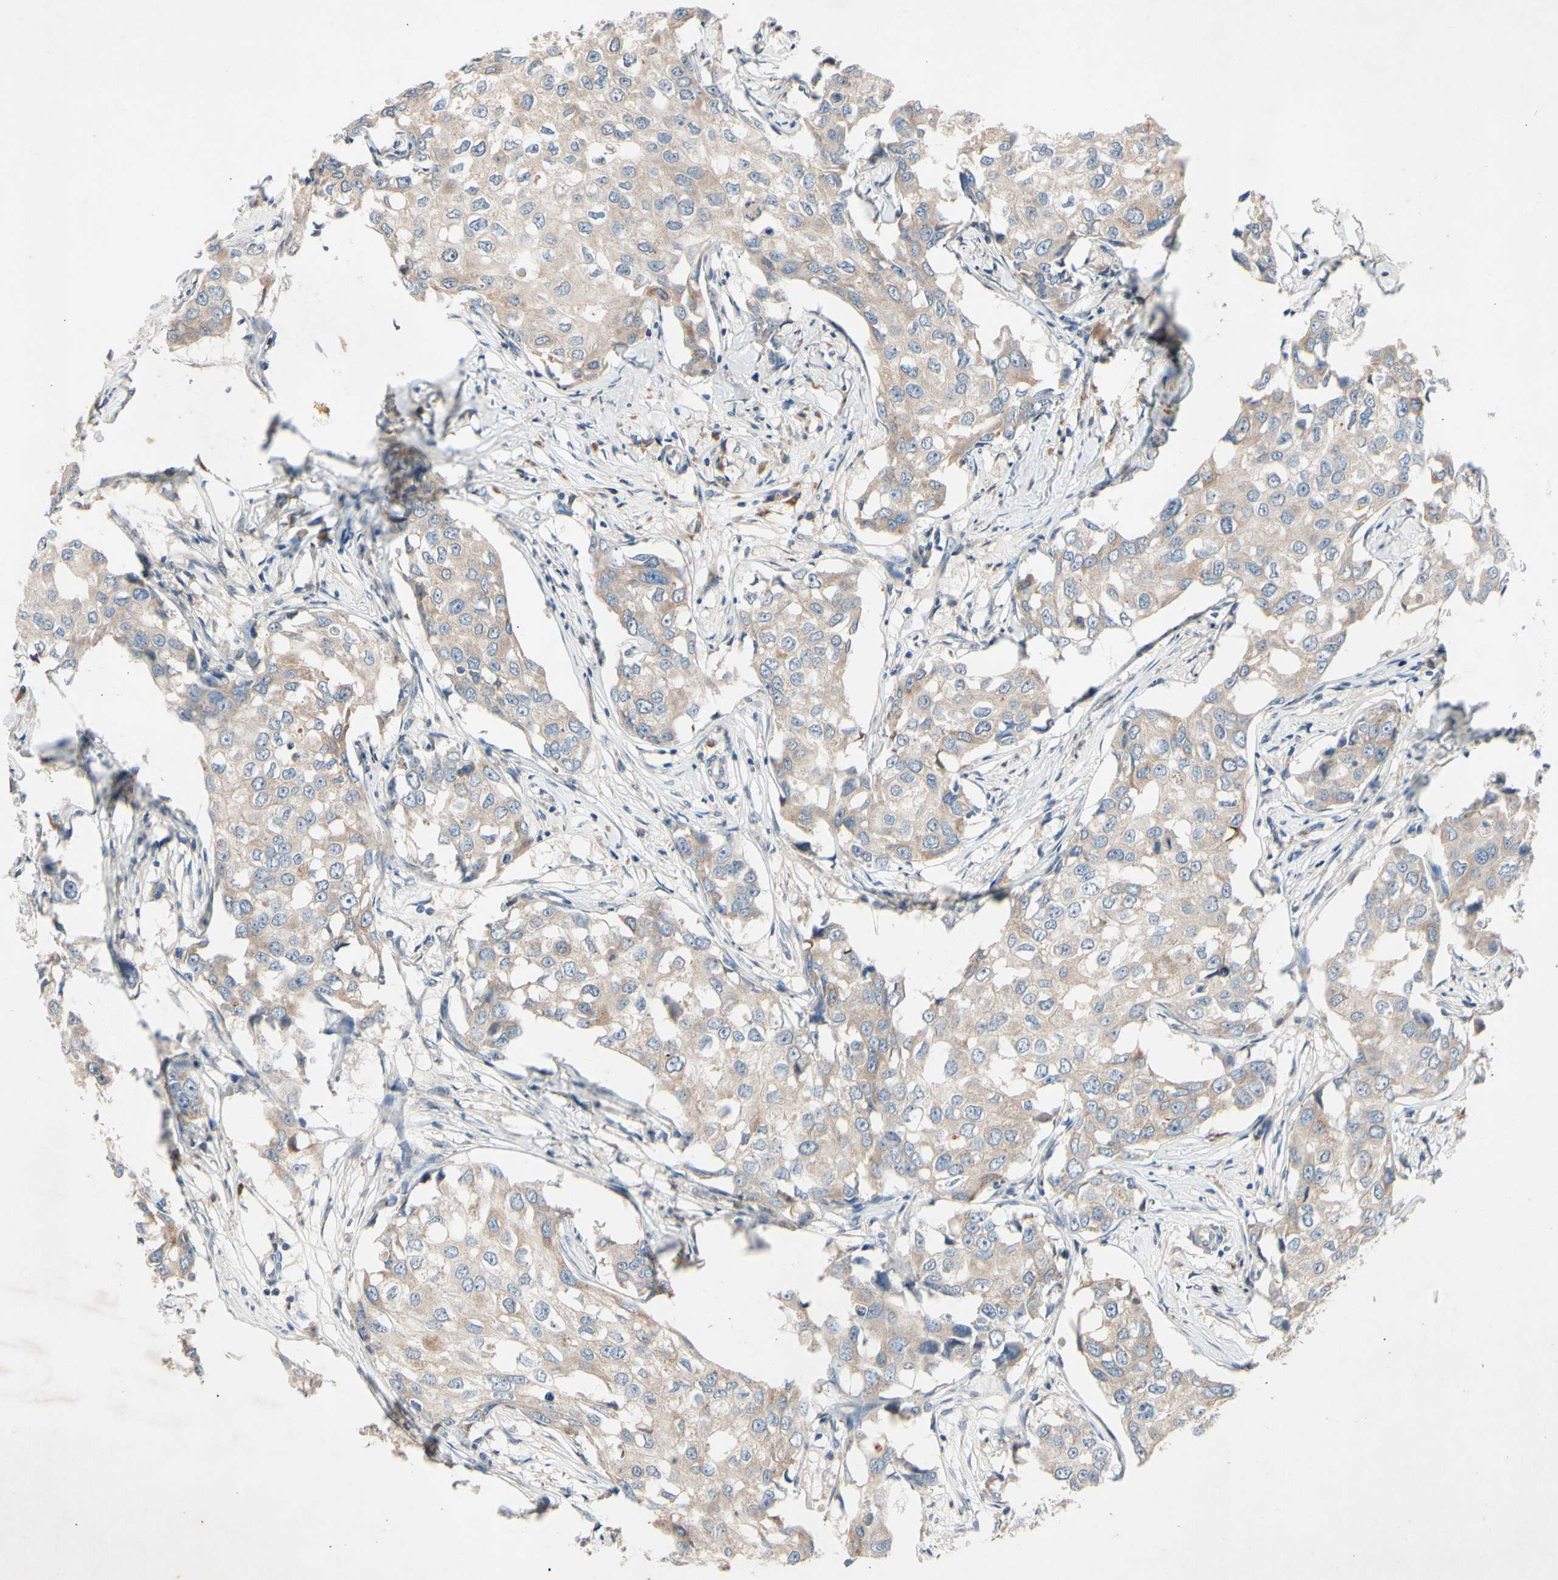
{"staining": {"intensity": "weak", "quantity": ">75%", "location": "cytoplasmic/membranous"}, "tissue": "breast cancer", "cell_type": "Tumor cells", "image_type": "cancer", "snomed": [{"axis": "morphology", "description": "Duct carcinoma"}, {"axis": "topography", "description": "Breast"}], "caption": "Immunohistochemical staining of human breast cancer displays low levels of weak cytoplasmic/membranous protein expression in about >75% of tumor cells. Immunohistochemistry stains the protein of interest in brown and the nuclei are stained blue.", "gene": "PRDX4", "patient": {"sex": "female", "age": 27}}